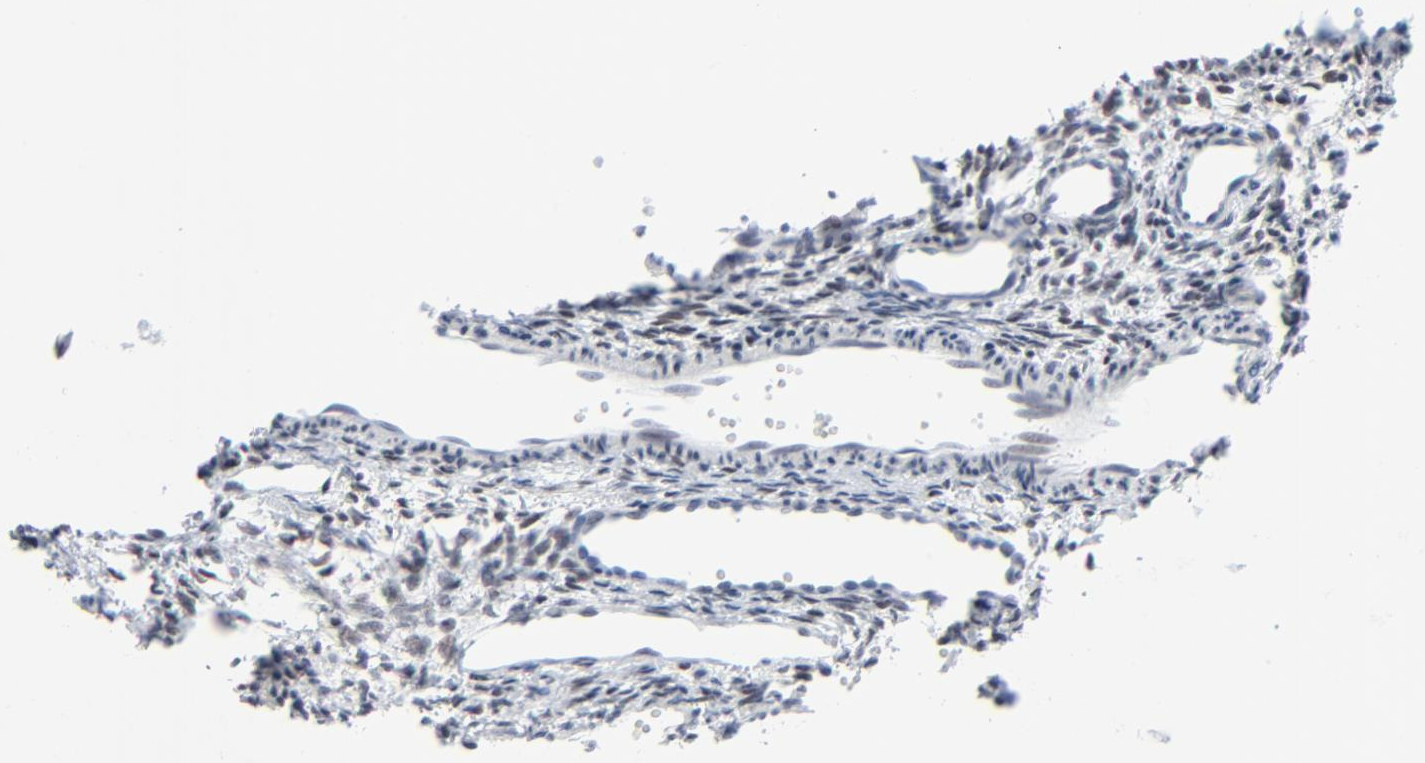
{"staining": {"intensity": "weak", "quantity": "25%-75%", "location": "nuclear"}, "tissue": "ovary", "cell_type": "Ovarian stroma cells", "image_type": "normal", "snomed": [{"axis": "morphology", "description": "Normal tissue, NOS"}, {"axis": "topography", "description": "Ovary"}], "caption": "A low amount of weak nuclear expression is appreciated in about 25%-75% of ovarian stroma cells in benign ovary.", "gene": "SIRT1", "patient": {"sex": "female", "age": 33}}